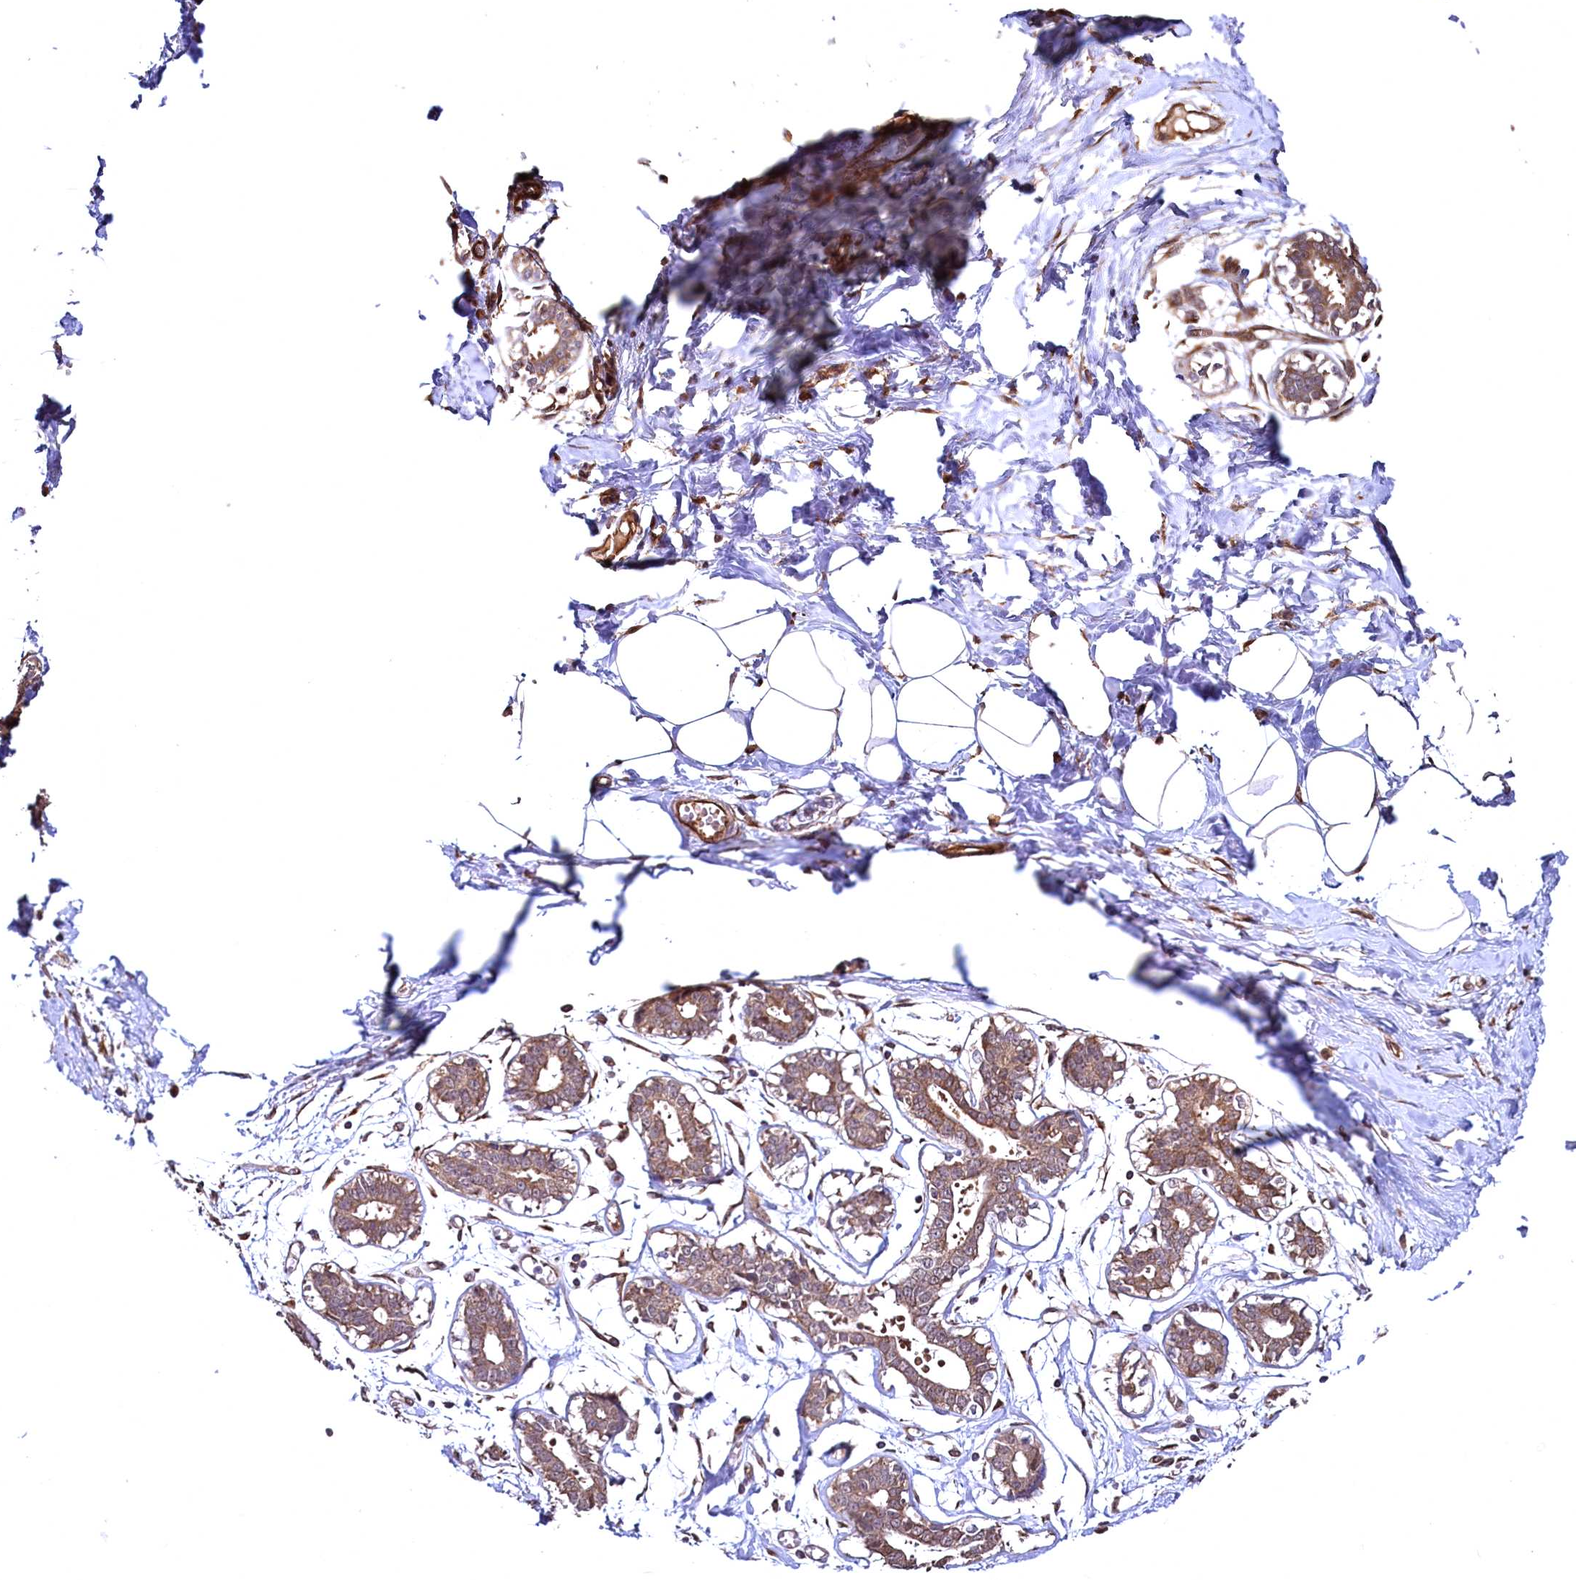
{"staining": {"intensity": "negative", "quantity": "none", "location": "none"}, "tissue": "breast", "cell_type": "Adipocytes", "image_type": "normal", "snomed": [{"axis": "morphology", "description": "Normal tissue, NOS"}, {"axis": "topography", "description": "Breast"}], "caption": "IHC photomicrograph of normal breast: human breast stained with DAB (3,3'-diaminobenzidine) demonstrates no significant protein staining in adipocytes. (Brightfield microscopy of DAB immunohistochemistry (IHC) at high magnification).", "gene": "TBCEL", "patient": {"sex": "female", "age": 27}}